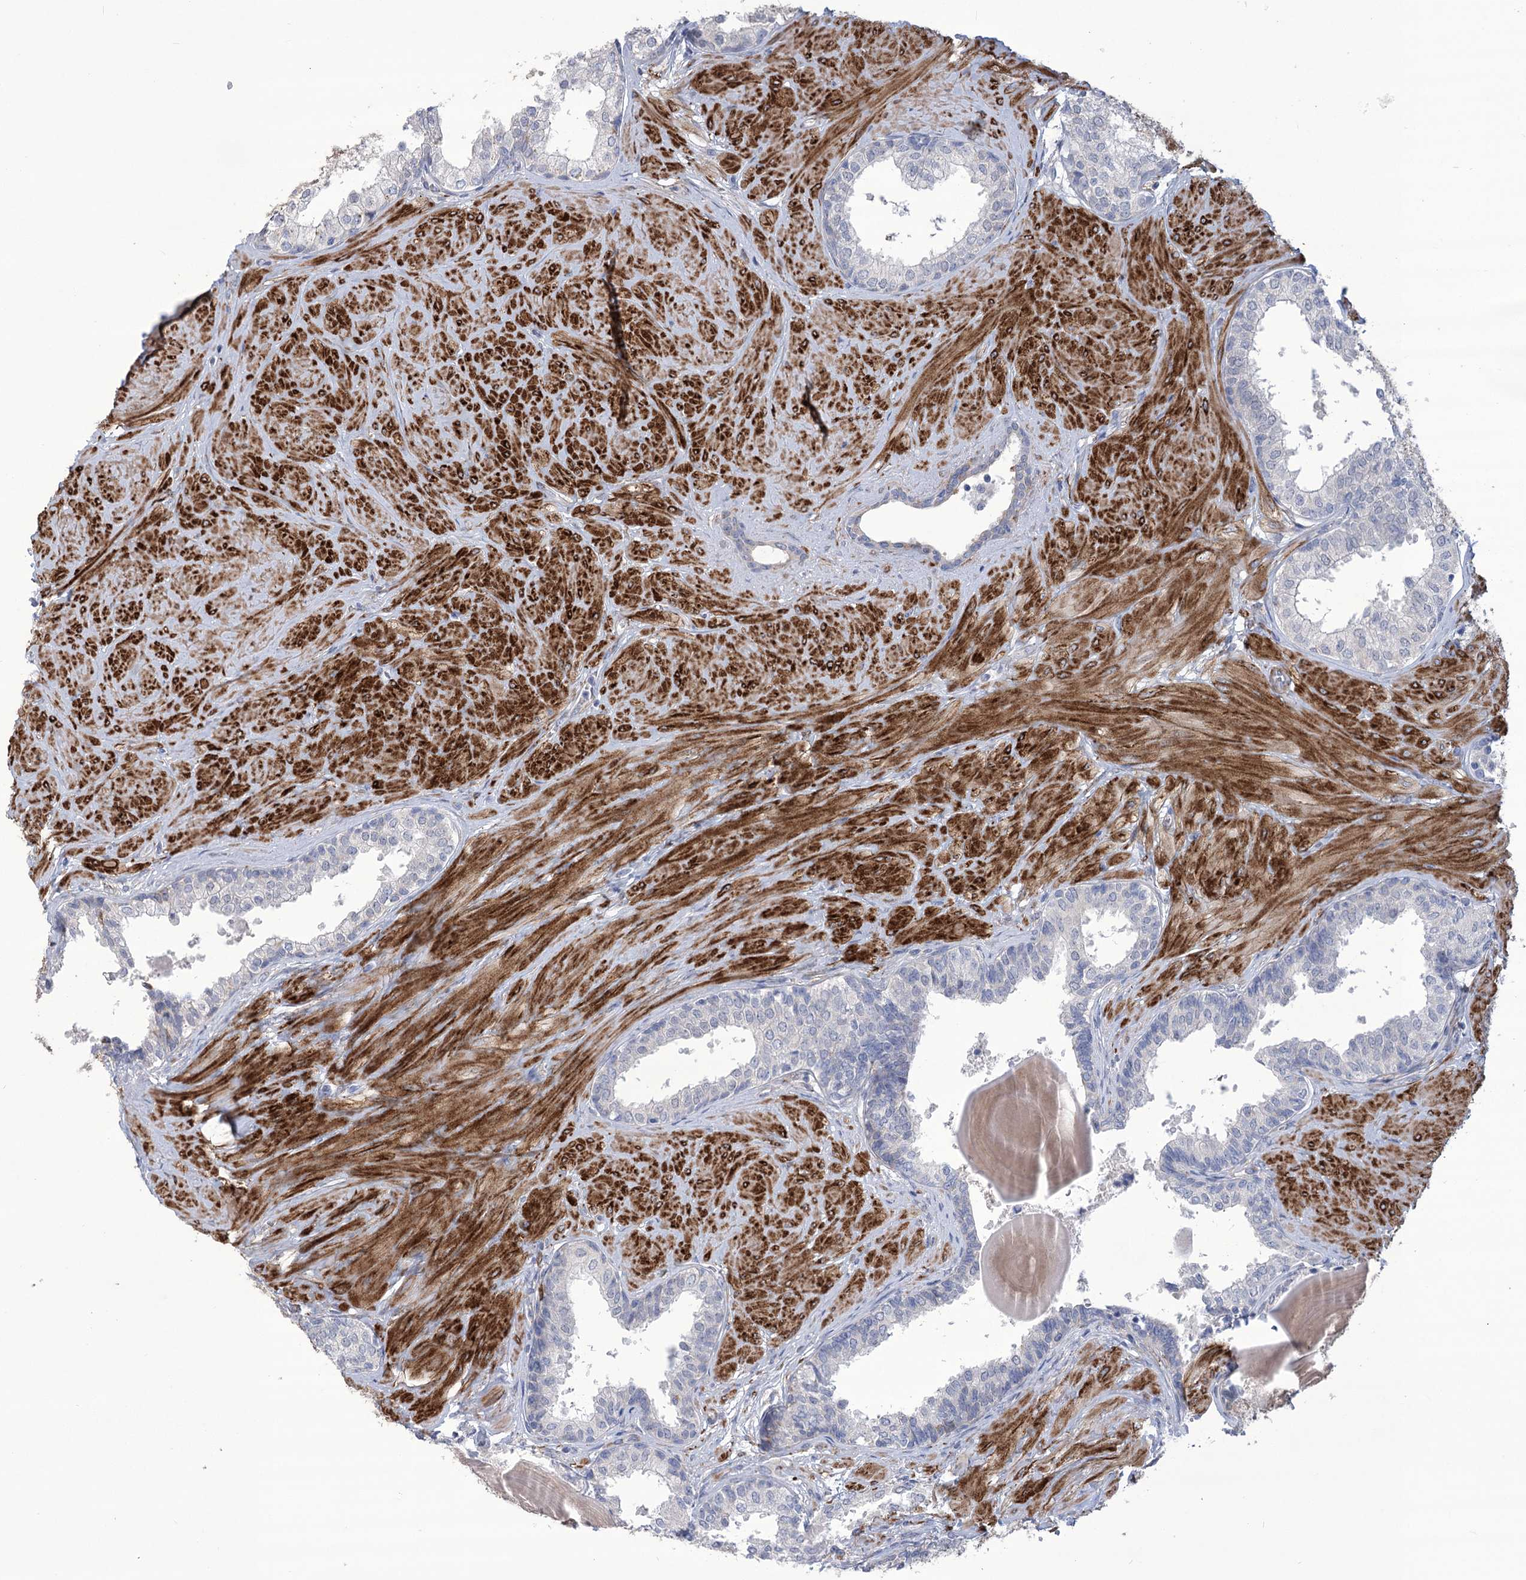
{"staining": {"intensity": "negative", "quantity": "none", "location": "none"}, "tissue": "prostate", "cell_type": "Glandular cells", "image_type": "normal", "snomed": [{"axis": "morphology", "description": "Normal tissue, NOS"}, {"axis": "topography", "description": "Prostate"}], "caption": "DAB (3,3'-diaminobenzidine) immunohistochemical staining of benign prostate exhibits no significant staining in glandular cells. (Brightfield microscopy of DAB (3,3'-diaminobenzidine) IHC at high magnification).", "gene": "ANGPTL3", "patient": {"sex": "male", "age": 48}}